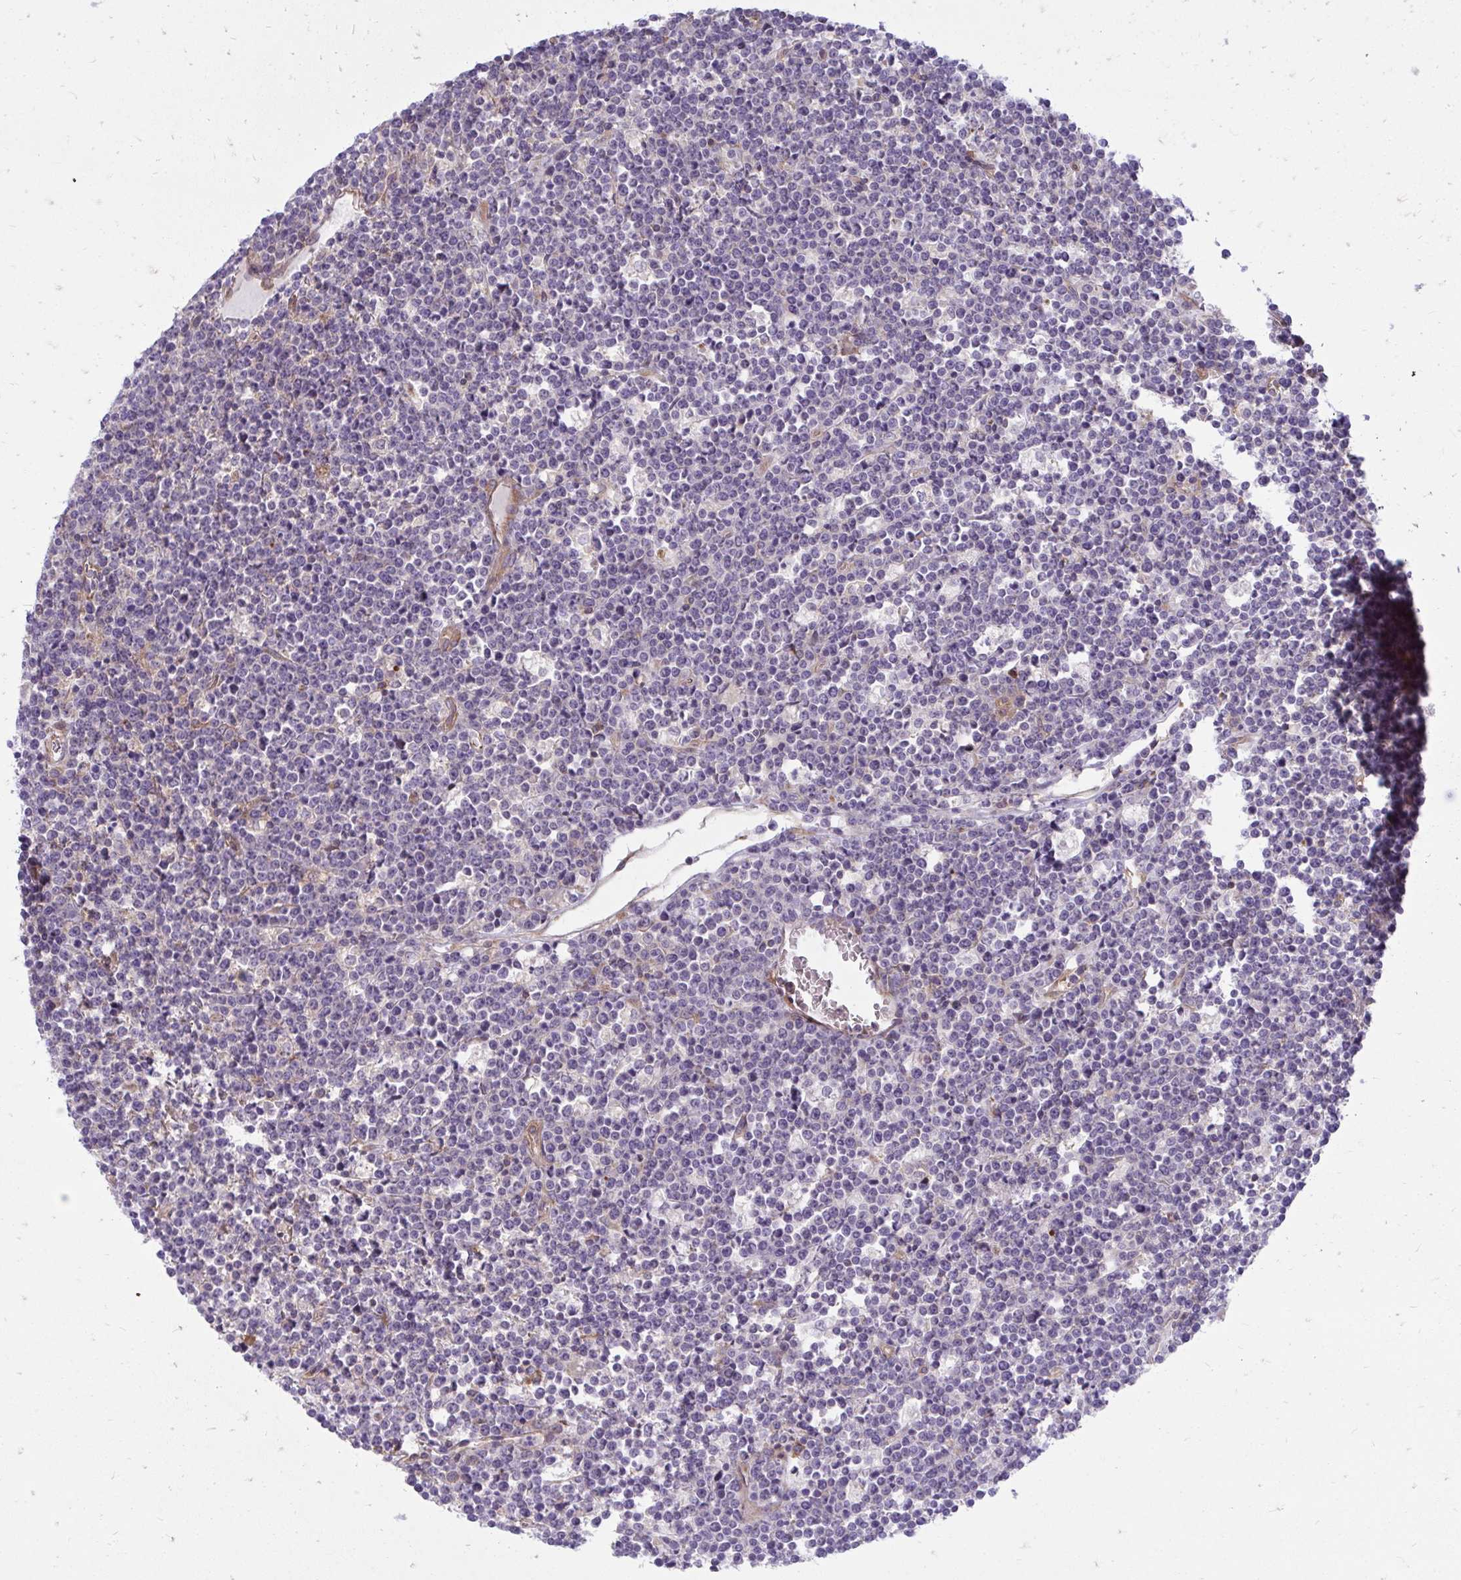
{"staining": {"intensity": "negative", "quantity": "none", "location": "none"}, "tissue": "lymphoma", "cell_type": "Tumor cells", "image_type": "cancer", "snomed": [{"axis": "morphology", "description": "Malignant lymphoma, non-Hodgkin's type, High grade"}, {"axis": "topography", "description": "Ovary"}], "caption": "This image is of lymphoma stained with immunohistochemistry (IHC) to label a protein in brown with the nuclei are counter-stained blue. There is no staining in tumor cells.", "gene": "ASAP1", "patient": {"sex": "female", "age": 56}}